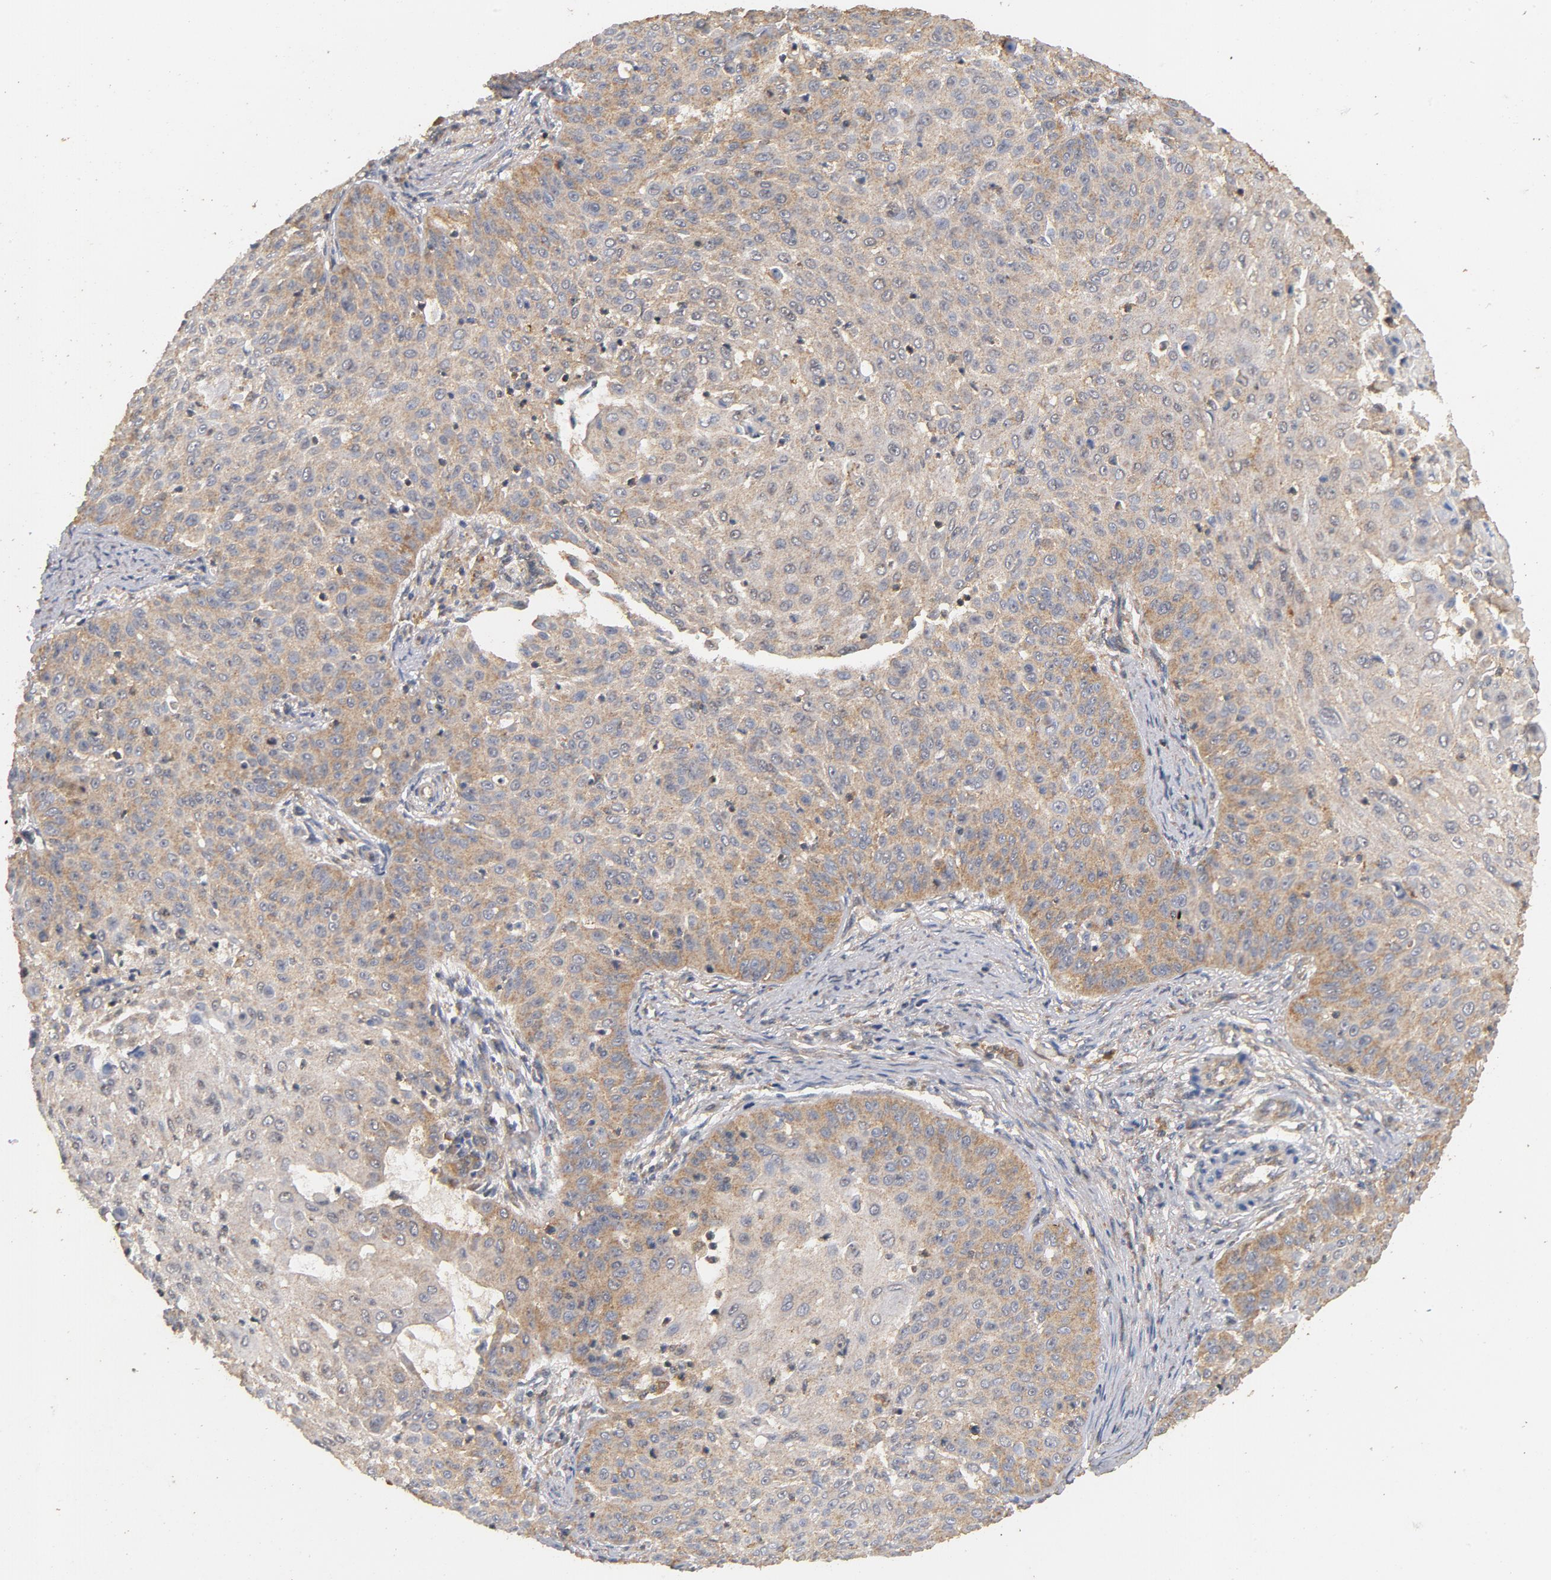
{"staining": {"intensity": "weak", "quantity": ">75%", "location": "cytoplasmic/membranous"}, "tissue": "skin cancer", "cell_type": "Tumor cells", "image_type": "cancer", "snomed": [{"axis": "morphology", "description": "Squamous cell carcinoma, NOS"}, {"axis": "topography", "description": "Skin"}], "caption": "IHC (DAB) staining of human skin cancer (squamous cell carcinoma) displays weak cytoplasmic/membranous protein staining in approximately >75% of tumor cells. Nuclei are stained in blue.", "gene": "DDX6", "patient": {"sex": "male", "age": 75}}